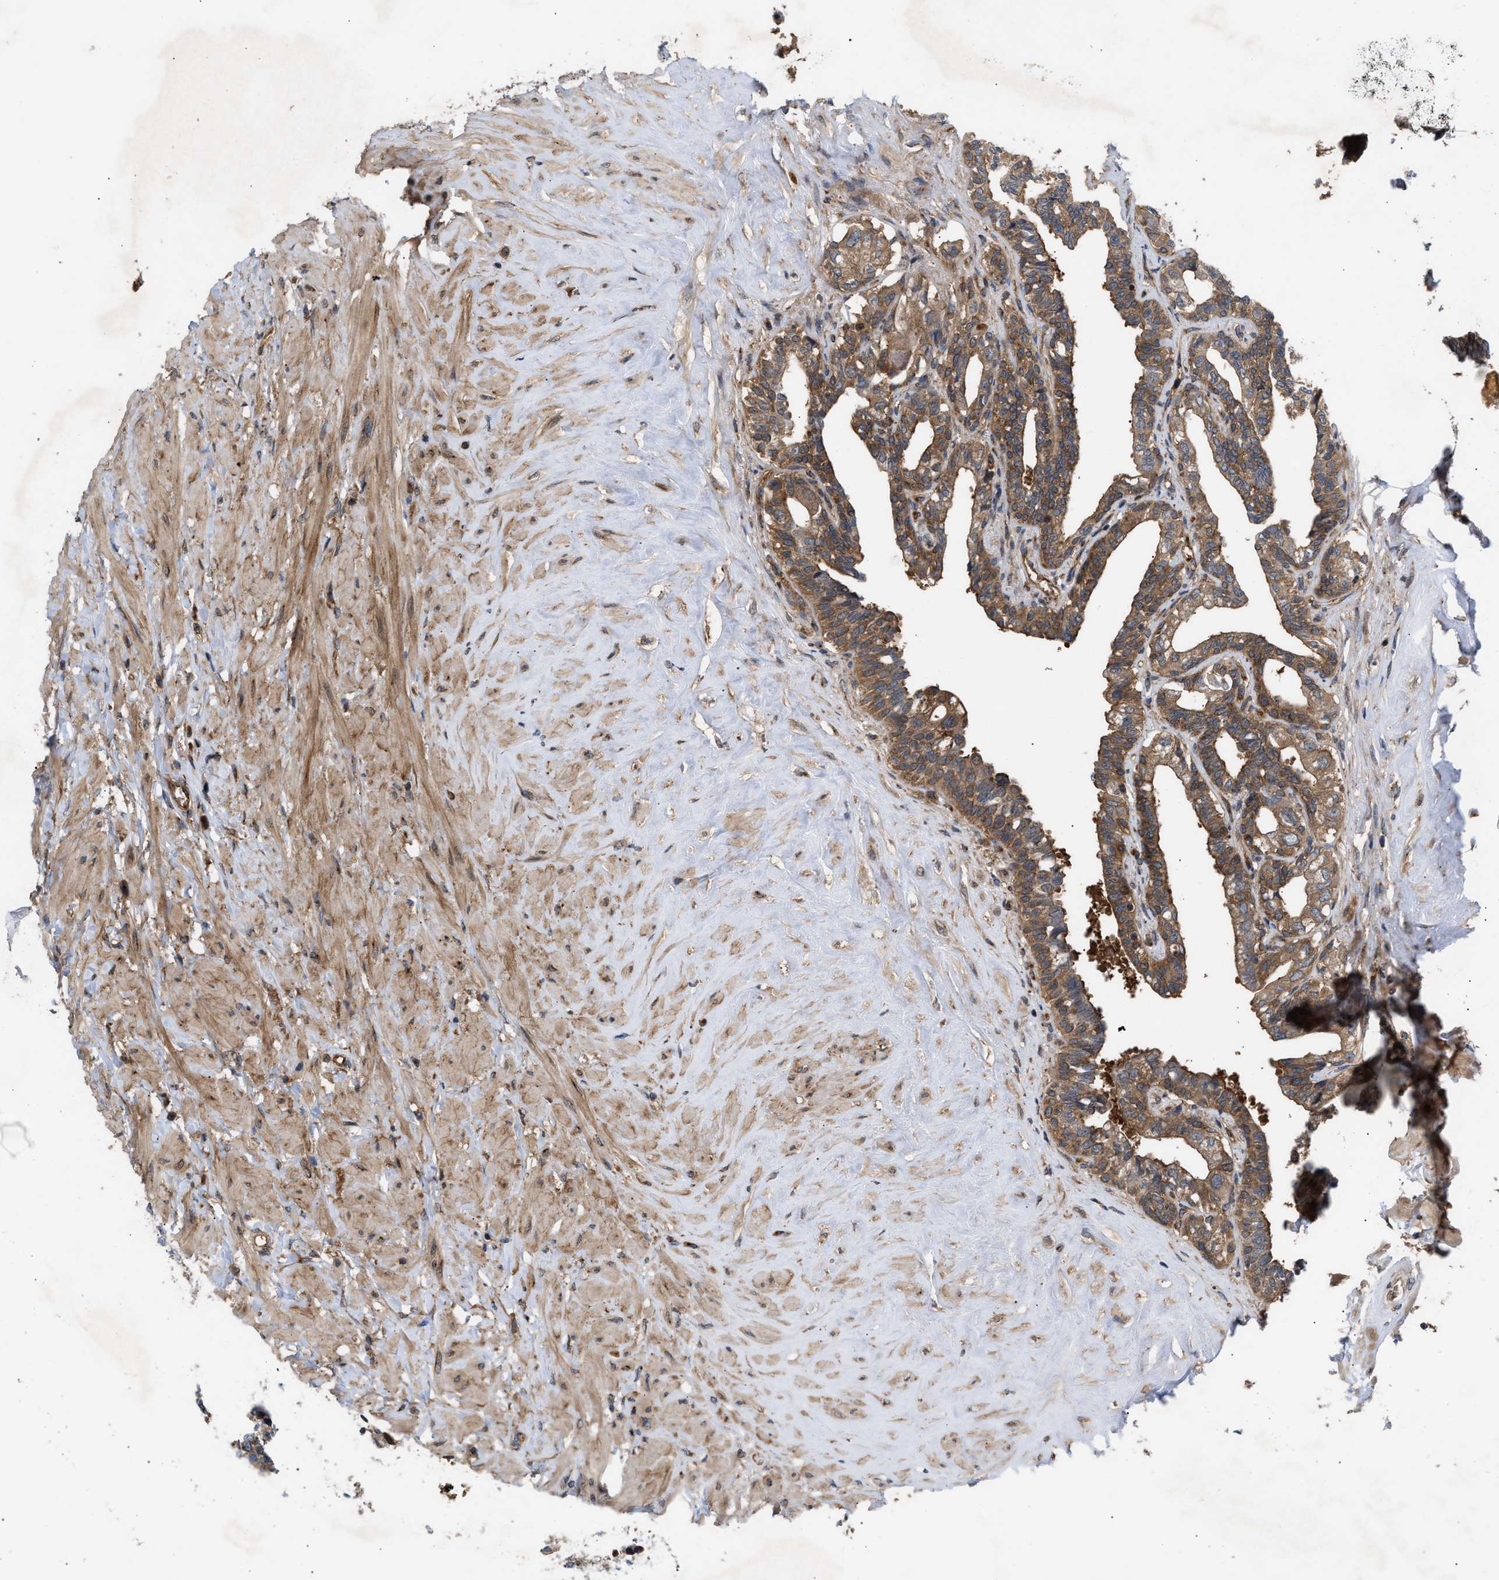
{"staining": {"intensity": "moderate", "quantity": ">75%", "location": "cytoplasmic/membranous"}, "tissue": "seminal vesicle", "cell_type": "Glandular cells", "image_type": "normal", "snomed": [{"axis": "morphology", "description": "Normal tissue, NOS"}, {"axis": "topography", "description": "Seminal veicle"}], "caption": "IHC of normal human seminal vesicle shows medium levels of moderate cytoplasmic/membranous positivity in approximately >75% of glandular cells. Nuclei are stained in blue.", "gene": "LAPTM4B", "patient": {"sex": "male", "age": 63}}